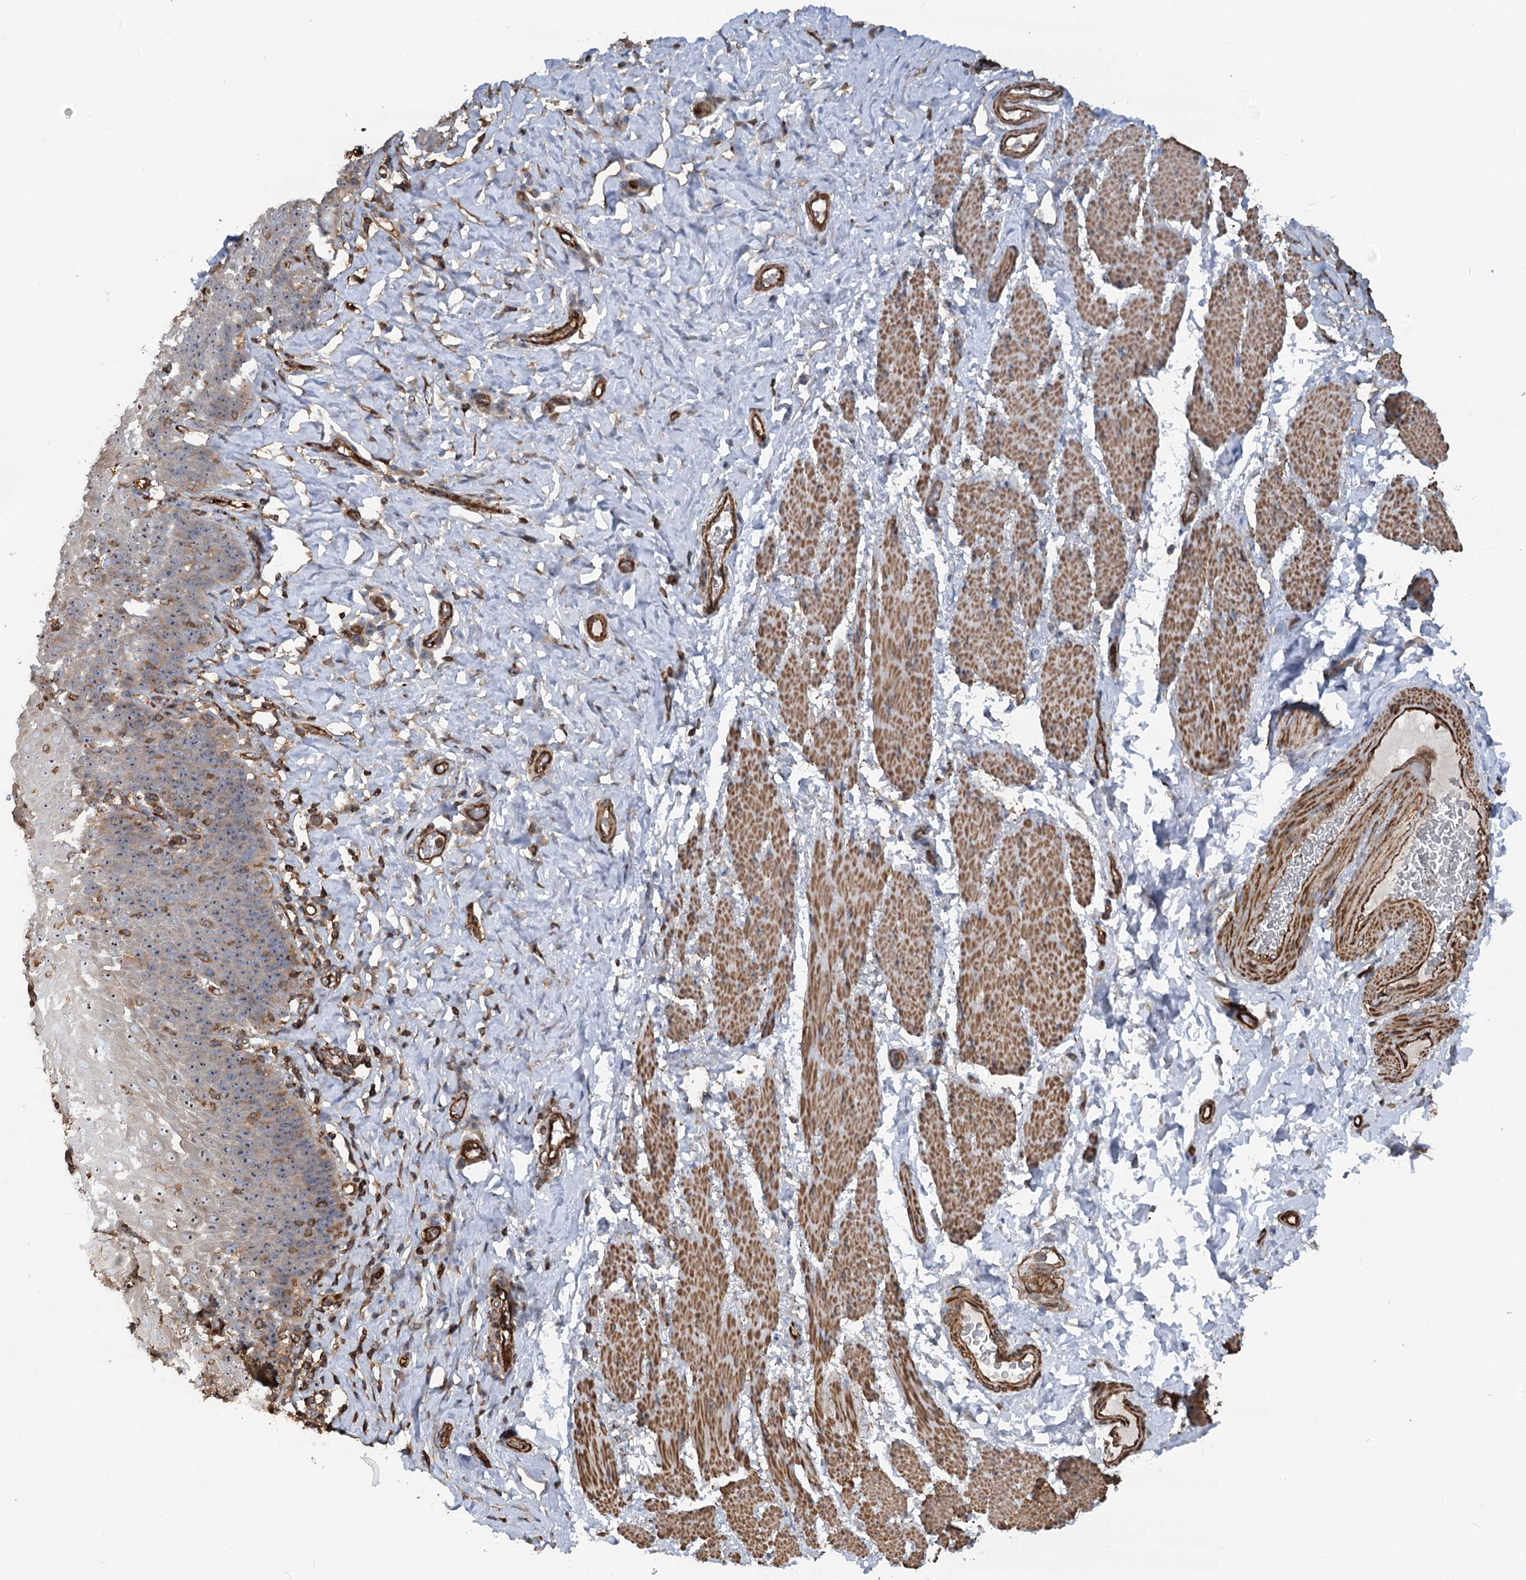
{"staining": {"intensity": "weak", "quantity": "25%-75%", "location": "cytoplasmic/membranous,nuclear"}, "tissue": "esophagus", "cell_type": "Squamous epithelial cells", "image_type": "normal", "snomed": [{"axis": "morphology", "description": "Normal tissue, NOS"}, {"axis": "topography", "description": "Esophagus"}], "caption": "Immunohistochemistry (IHC) of unremarkable human esophagus shows low levels of weak cytoplasmic/membranous,nuclear expression in about 25%-75% of squamous epithelial cells.", "gene": "WDR36", "patient": {"sex": "female", "age": 61}}